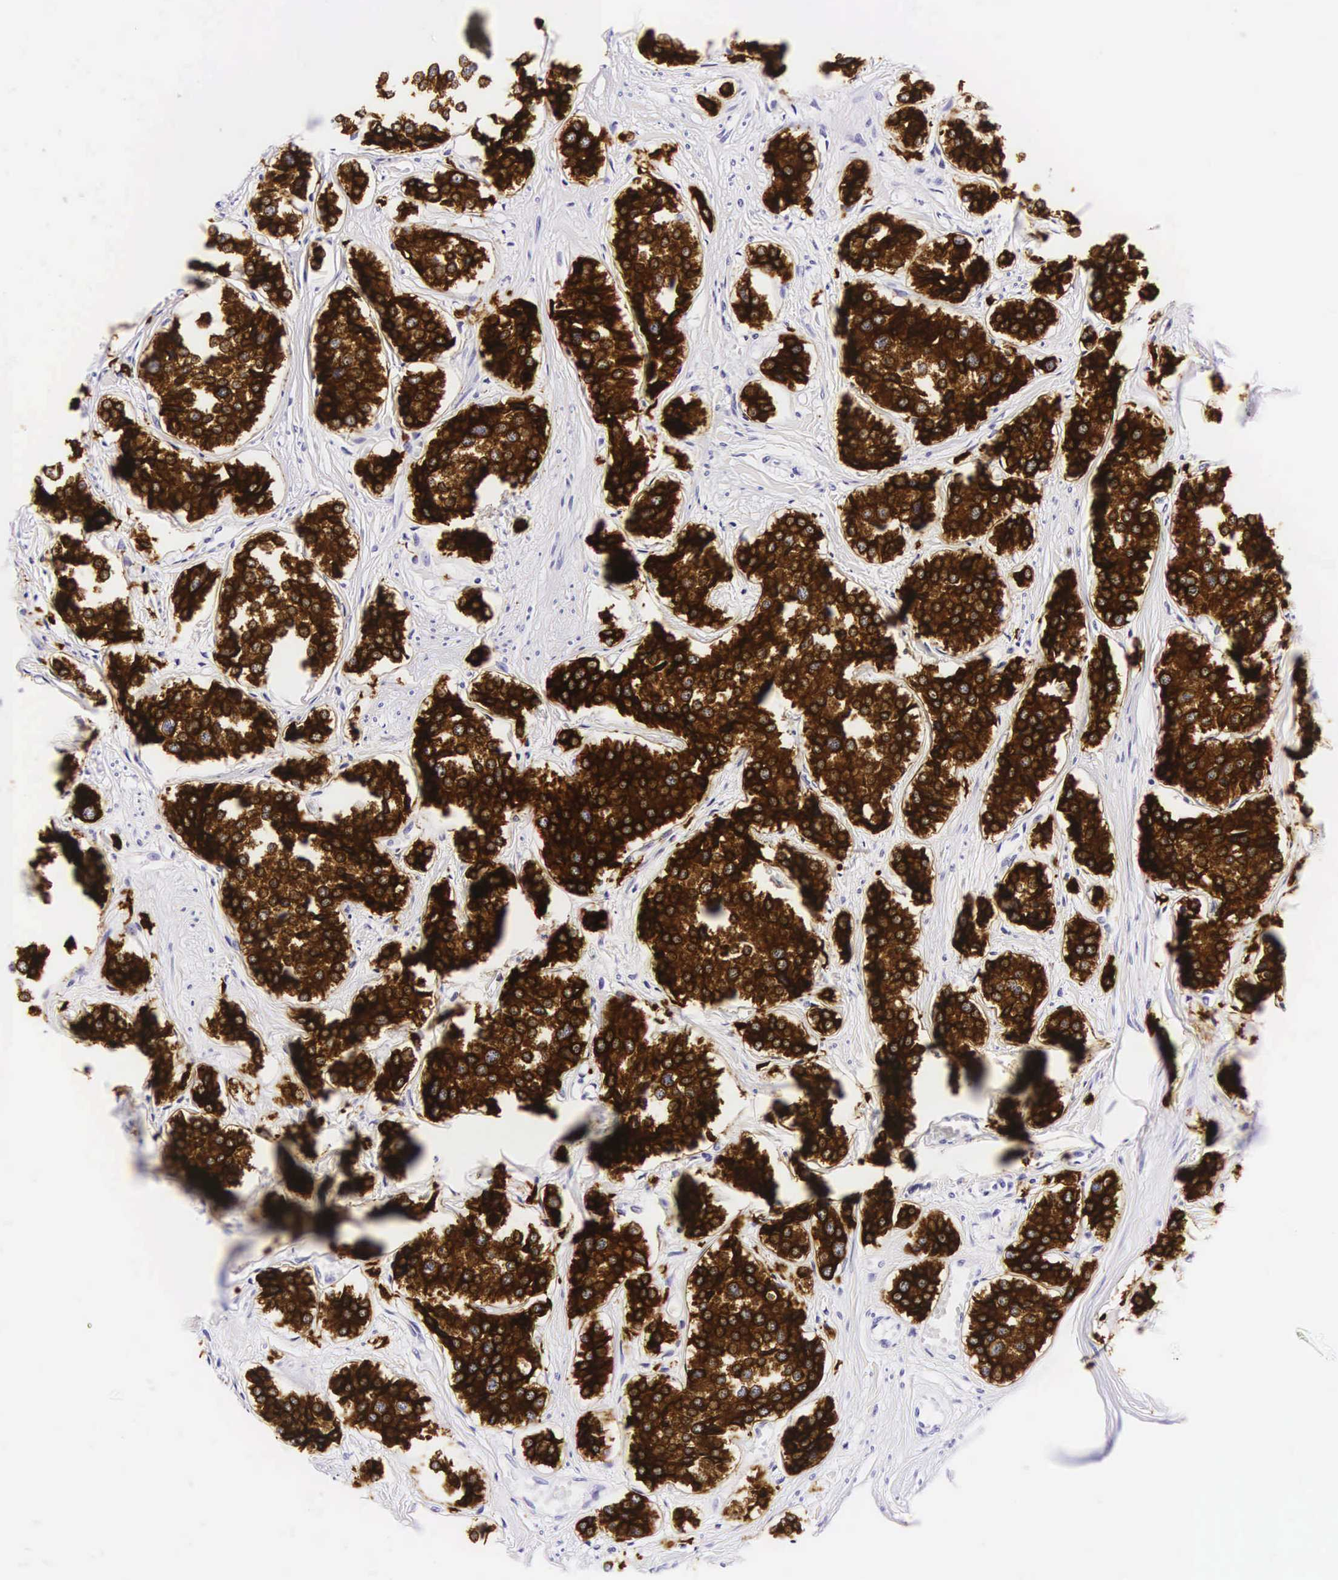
{"staining": {"intensity": "strong", "quantity": ">75%", "location": "cytoplasmic/membranous"}, "tissue": "carcinoid", "cell_type": "Tumor cells", "image_type": "cancer", "snomed": [{"axis": "morphology", "description": "Carcinoid, malignant, NOS"}, {"axis": "topography", "description": "Small intestine"}], "caption": "Carcinoid stained with DAB immunohistochemistry shows high levels of strong cytoplasmic/membranous staining in approximately >75% of tumor cells.", "gene": "KRT18", "patient": {"sex": "male", "age": 60}}